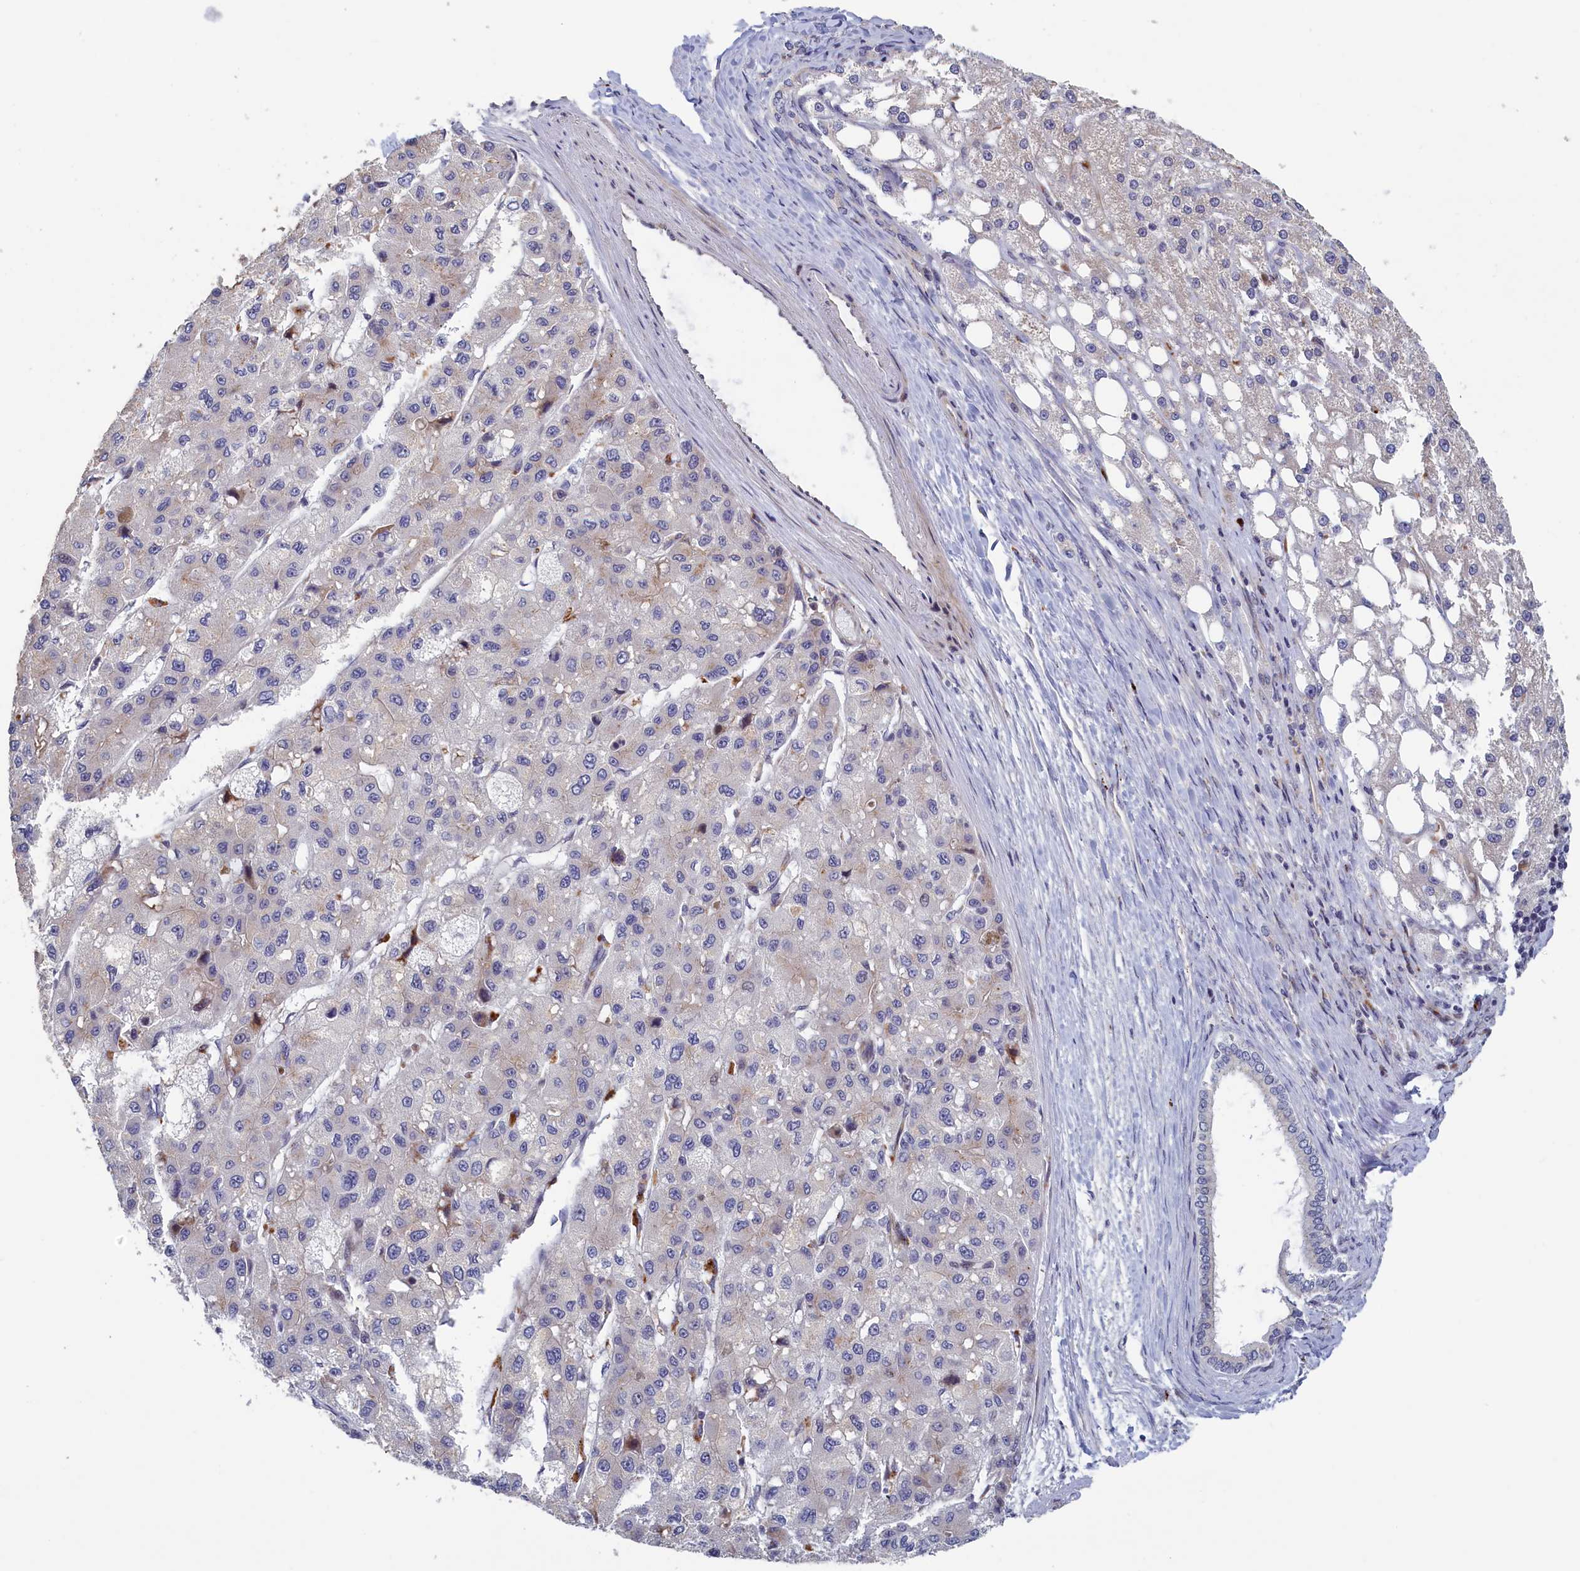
{"staining": {"intensity": "negative", "quantity": "none", "location": "none"}, "tissue": "liver cancer", "cell_type": "Tumor cells", "image_type": "cancer", "snomed": [{"axis": "morphology", "description": "Carcinoma, Hepatocellular, NOS"}, {"axis": "topography", "description": "Liver"}], "caption": "The IHC histopathology image has no significant expression in tumor cells of liver cancer tissue.", "gene": "LSG1", "patient": {"sex": "male", "age": 80}}